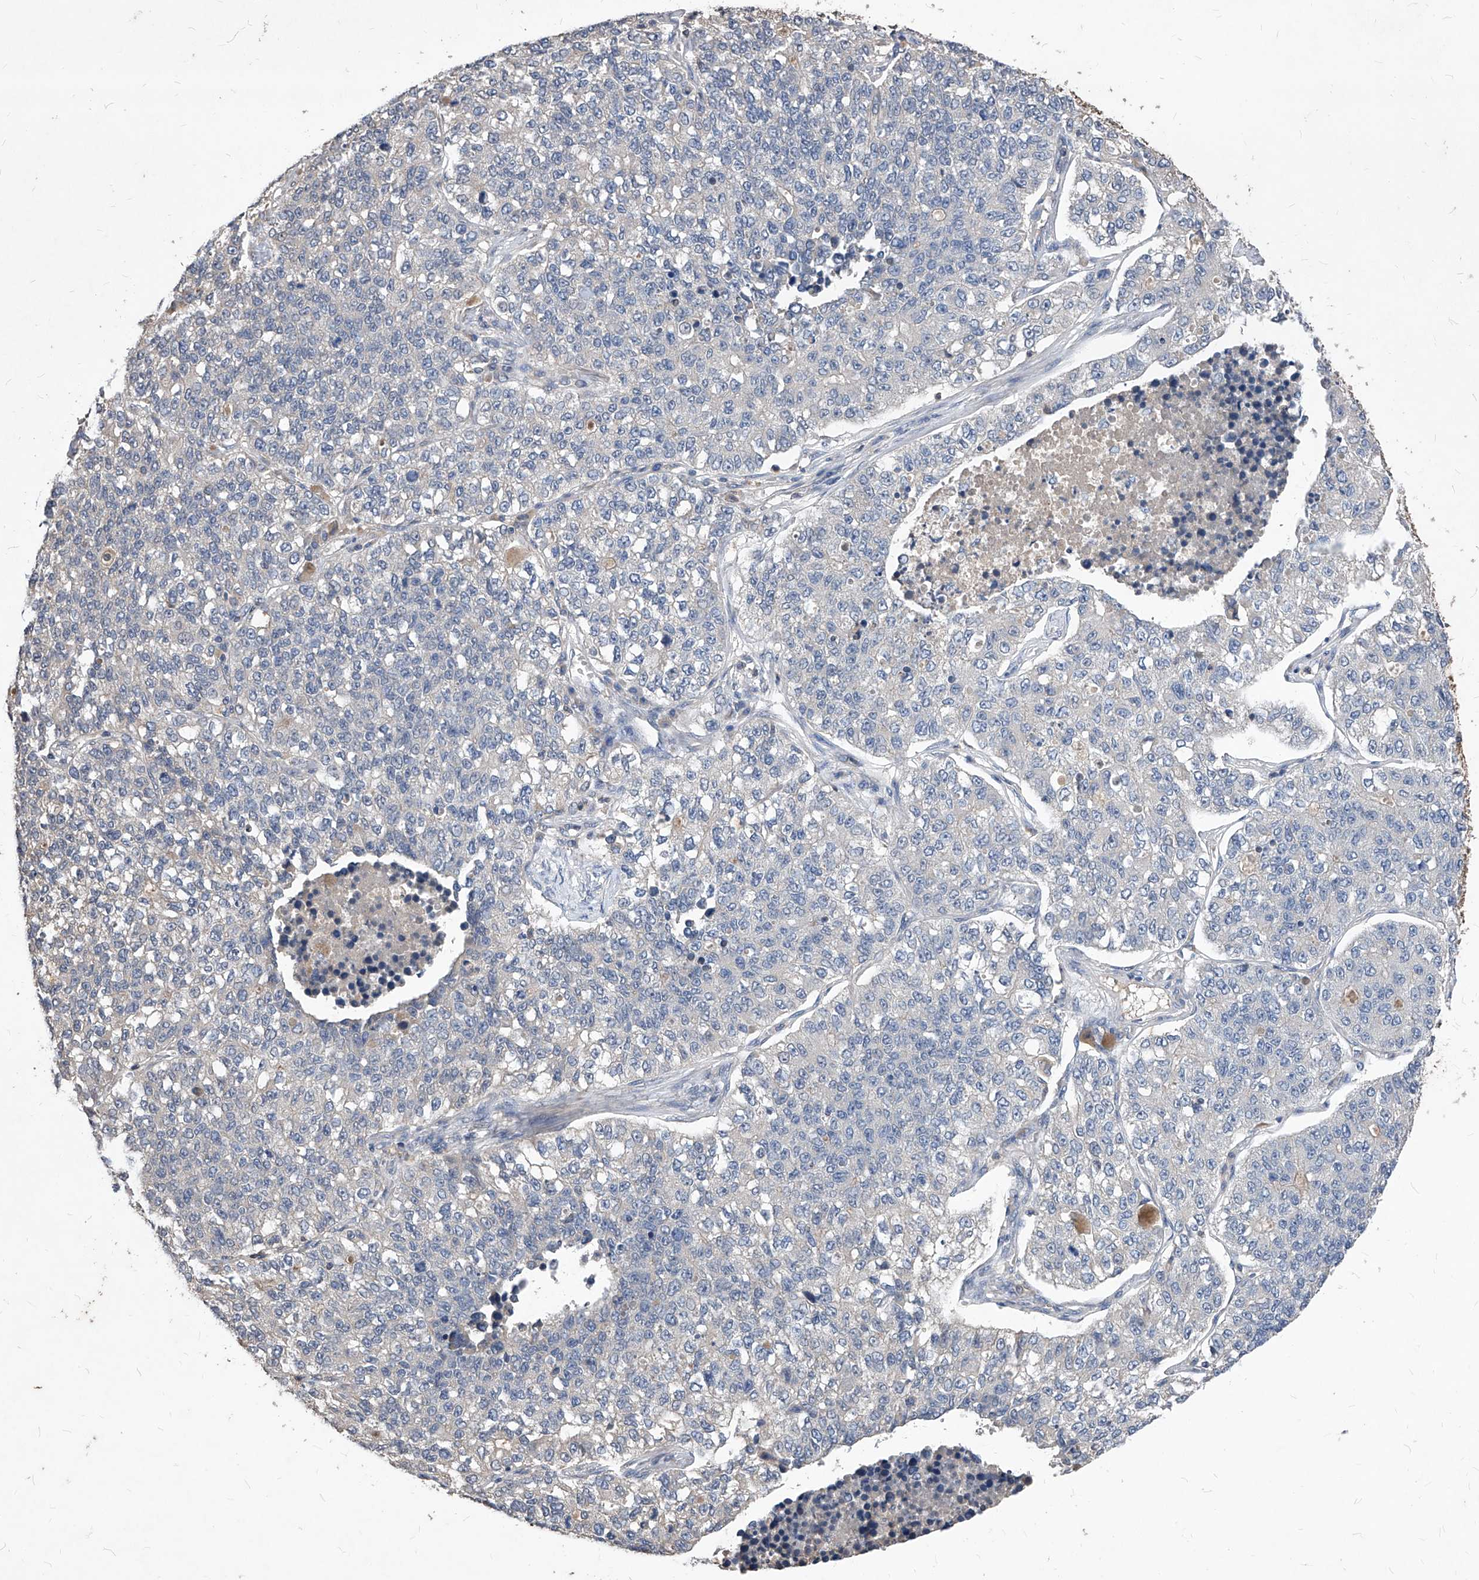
{"staining": {"intensity": "negative", "quantity": "none", "location": "none"}, "tissue": "lung cancer", "cell_type": "Tumor cells", "image_type": "cancer", "snomed": [{"axis": "morphology", "description": "Adenocarcinoma, NOS"}, {"axis": "topography", "description": "Lung"}], "caption": "IHC of adenocarcinoma (lung) reveals no positivity in tumor cells.", "gene": "SYNGR1", "patient": {"sex": "male", "age": 49}}